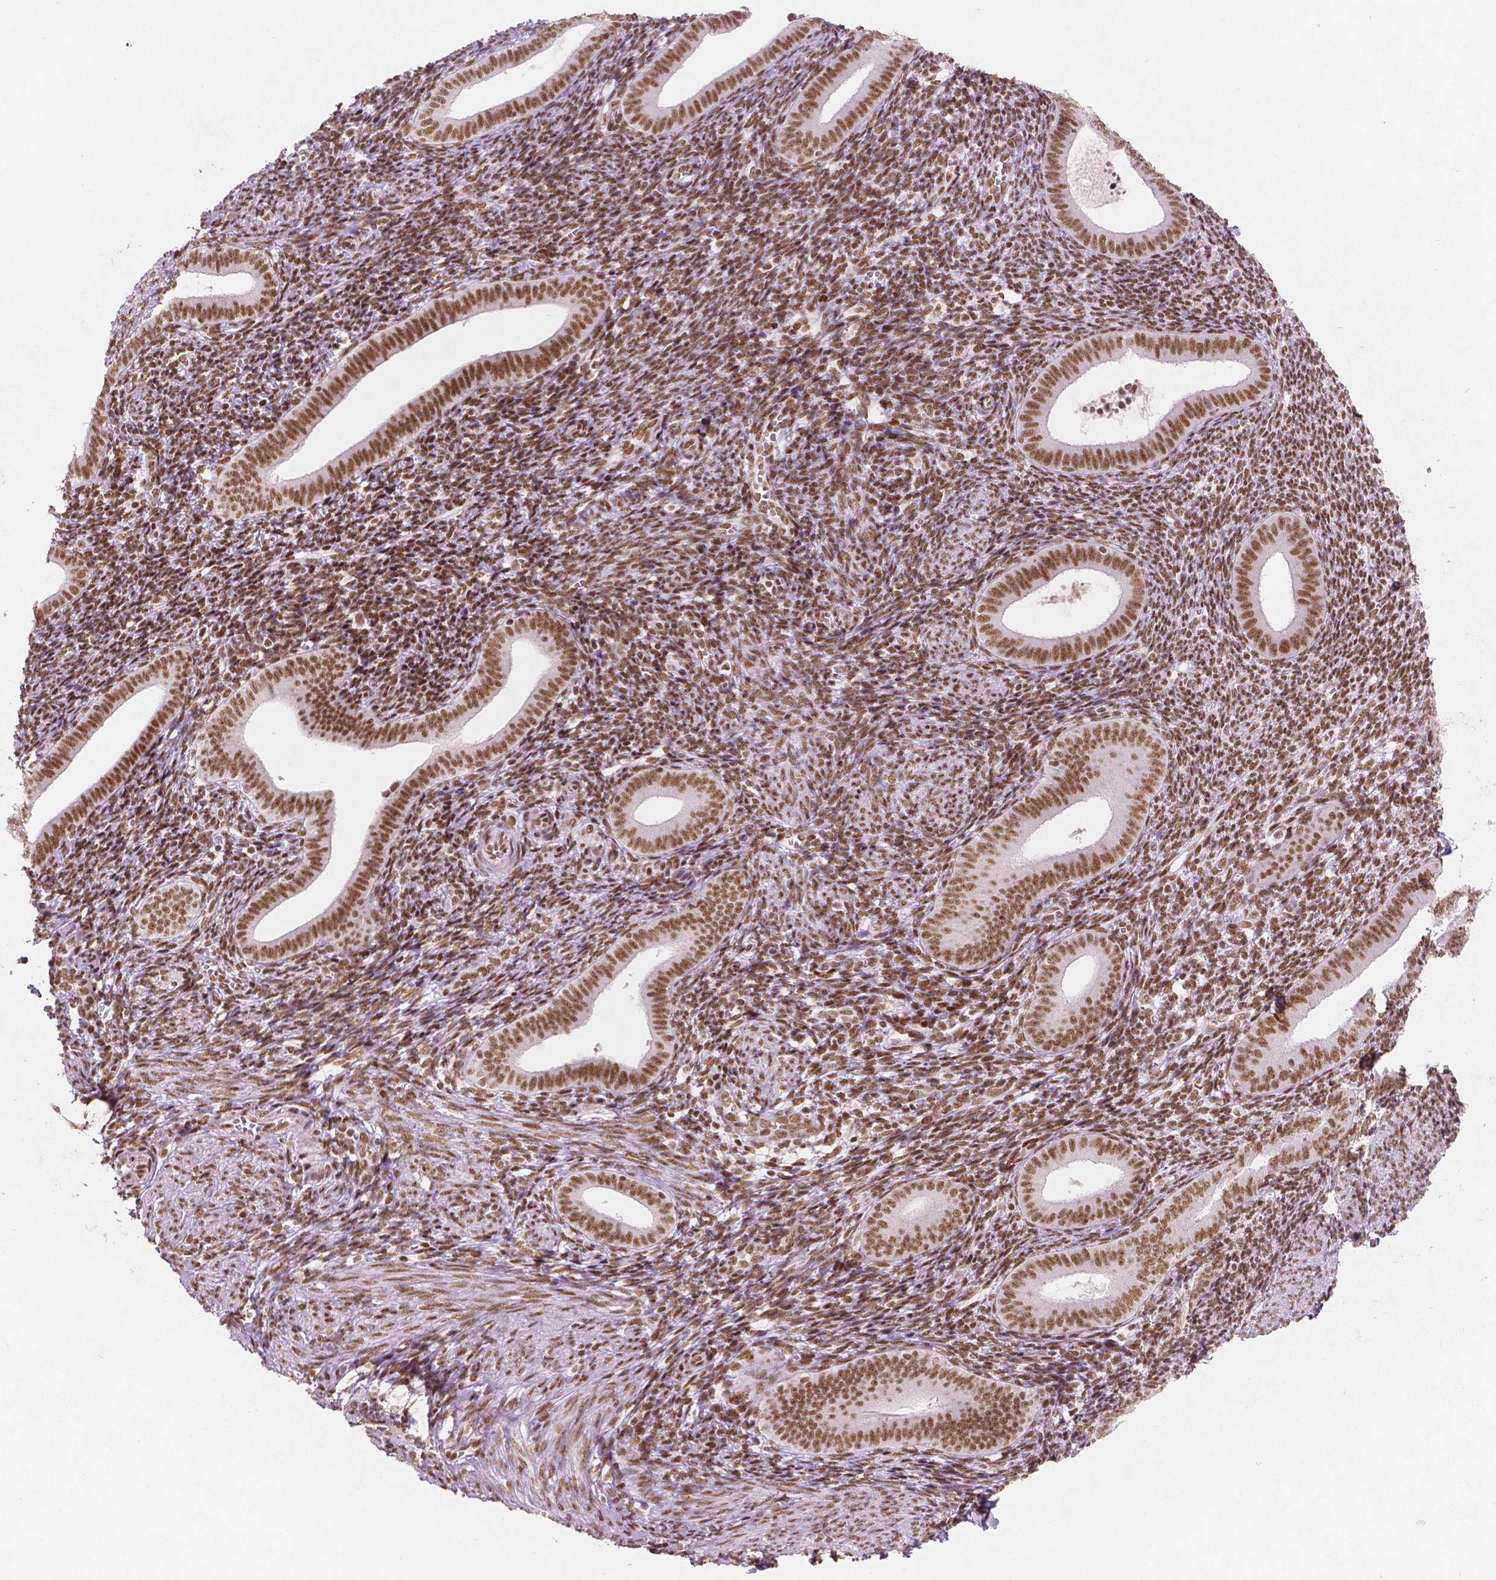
{"staining": {"intensity": "moderate", "quantity": "25%-75%", "location": "nuclear"}, "tissue": "endometrium", "cell_type": "Cells in endometrial stroma", "image_type": "normal", "snomed": [{"axis": "morphology", "description": "Normal tissue, NOS"}, {"axis": "topography", "description": "Endometrium"}], "caption": "The image demonstrates immunohistochemical staining of benign endometrium. There is moderate nuclear expression is identified in approximately 25%-75% of cells in endometrial stroma. The staining was performed using DAB to visualize the protein expression in brown, while the nuclei were stained in blue with hematoxylin (Magnification: 20x).", "gene": "BRD4", "patient": {"sex": "female", "age": 25}}